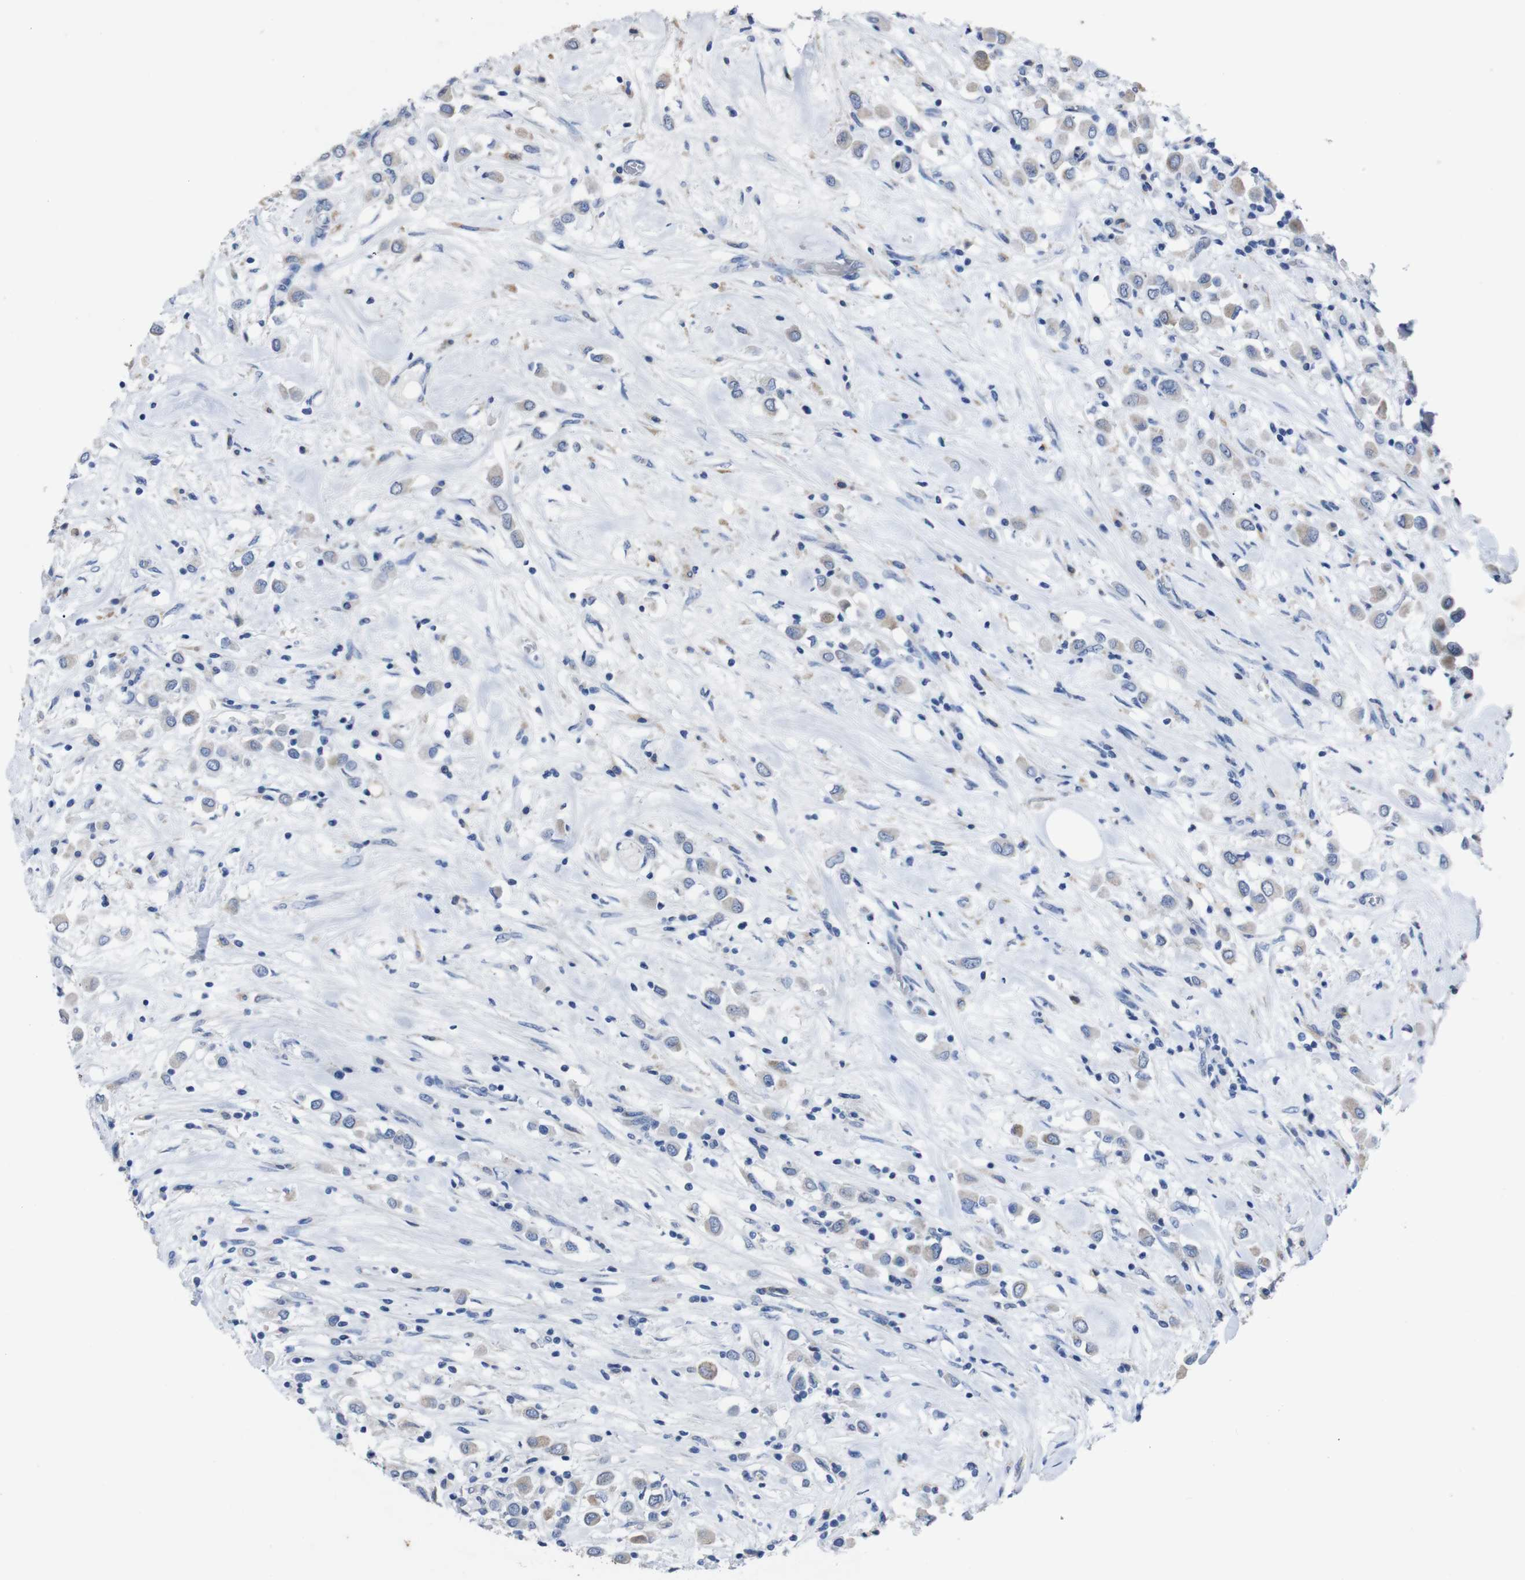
{"staining": {"intensity": "weak", "quantity": ">75%", "location": "cytoplasmic/membranous"}, "tissue": "breast cancer", "cell_type": "Tumor cells", "image_type": "cancer", "snomed": [{"axis": "morphology", "description": "Duct carcinoma"}, {"axis": "topography", "description": "Breast"}], "caption": "Protein positivity by IHC shows weak cytoplasmic/membranous staining in approximately >75% of tumor cells in invasive ductal carcinoma (breast). (DAB (3,3'-diaminobenzidine) = brown stain, brightfield microscopy at high magnification).", "gene": "GJB2", "patient": {"sex": "female", "age": 61}}